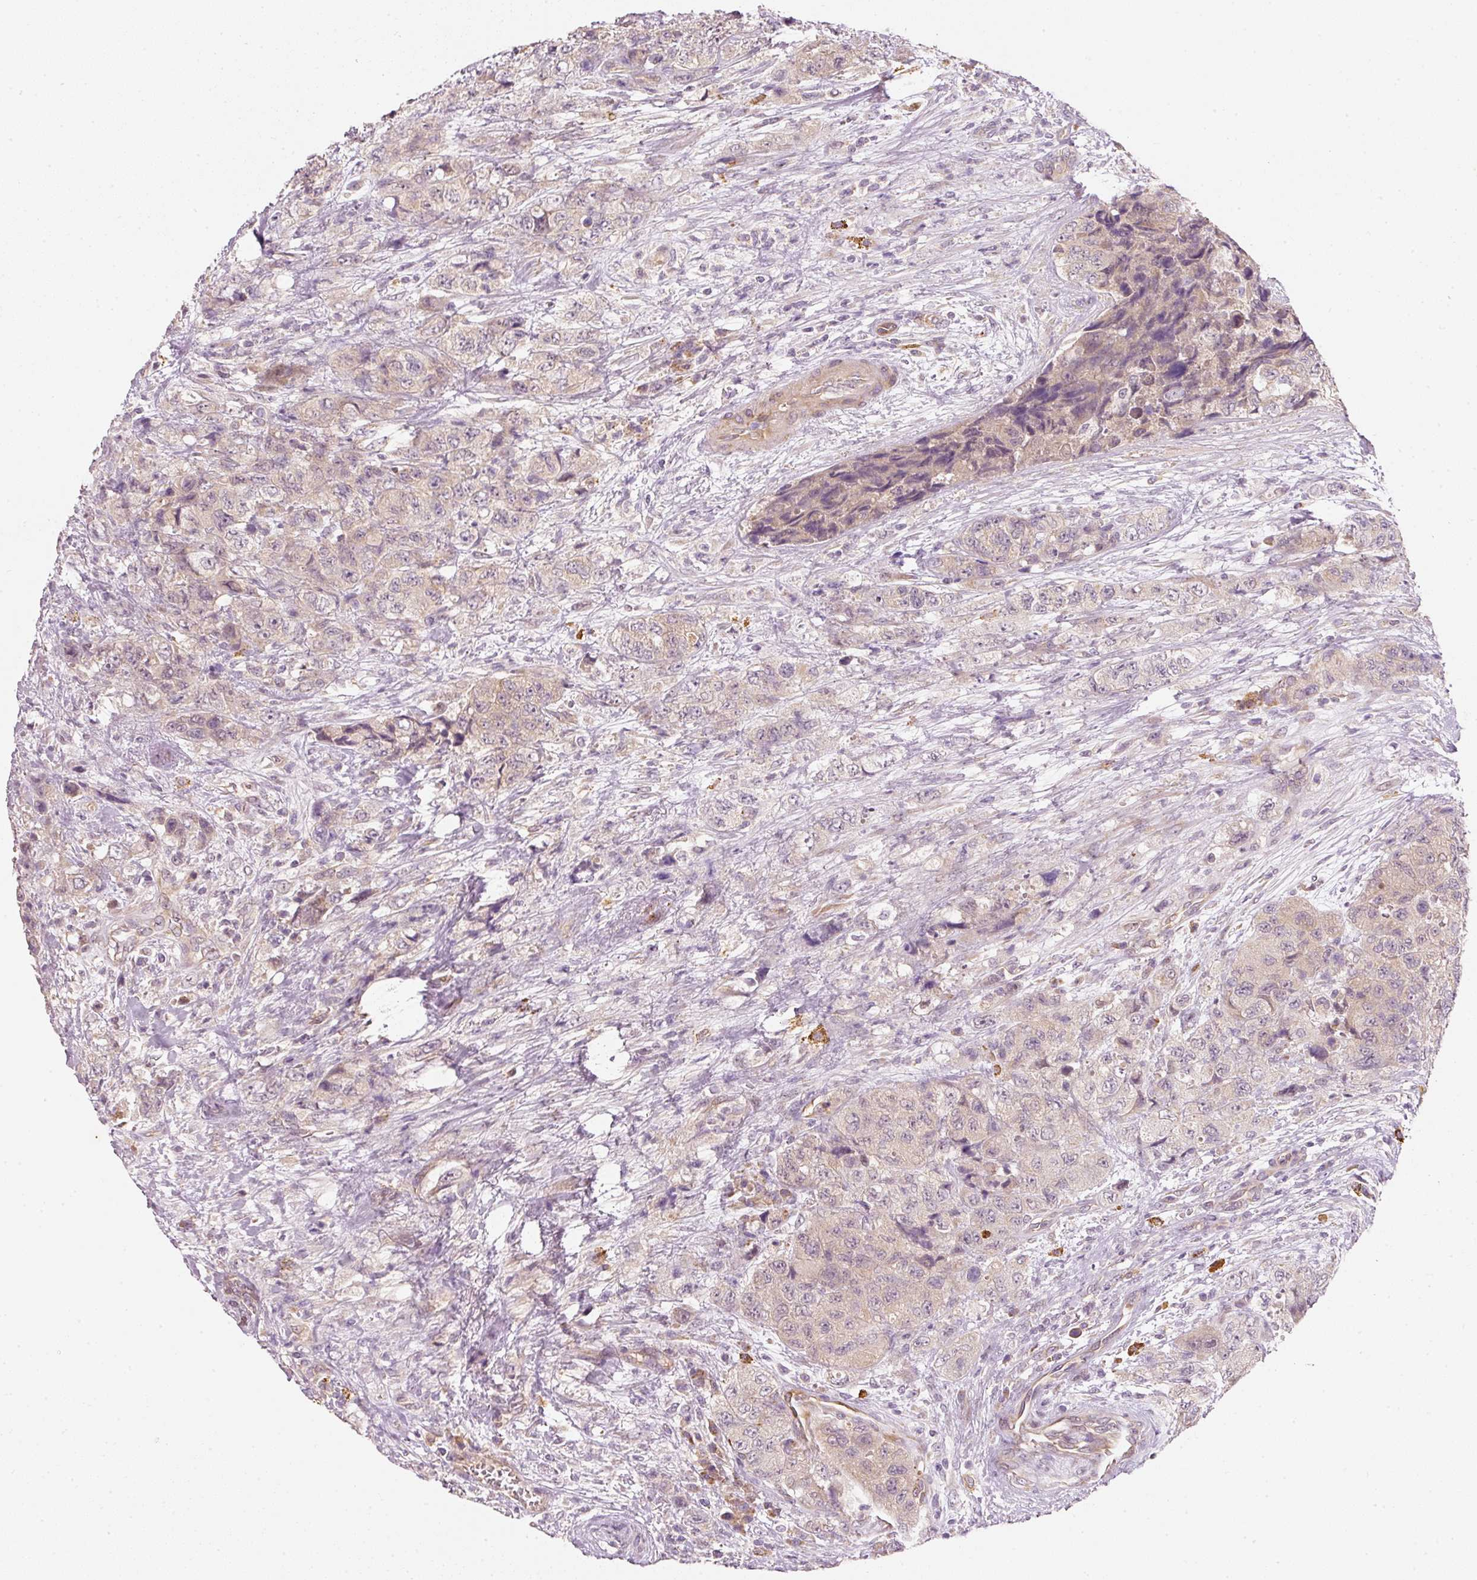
{"staining": {"intensity": "weak", "quantity": "25%-75%", "location": "cytoplasmic/membranous"}, "tissue": "urothelial cancer", "cell_type": "Tumor cells", "image_type": "cancer", "snomed": [{"axis": "morphology", "description": "Urothelial carcinoma, High grade"}, {"axis": "topography", "description": "Urinary bladder"}], "caption": "A brown stain shows weak cytoplasmic/membranous expression of a protein in human urothelial cancer tumor cells.", "gene": "RGL2", "patient": {"sex": "female", "age": 78}}